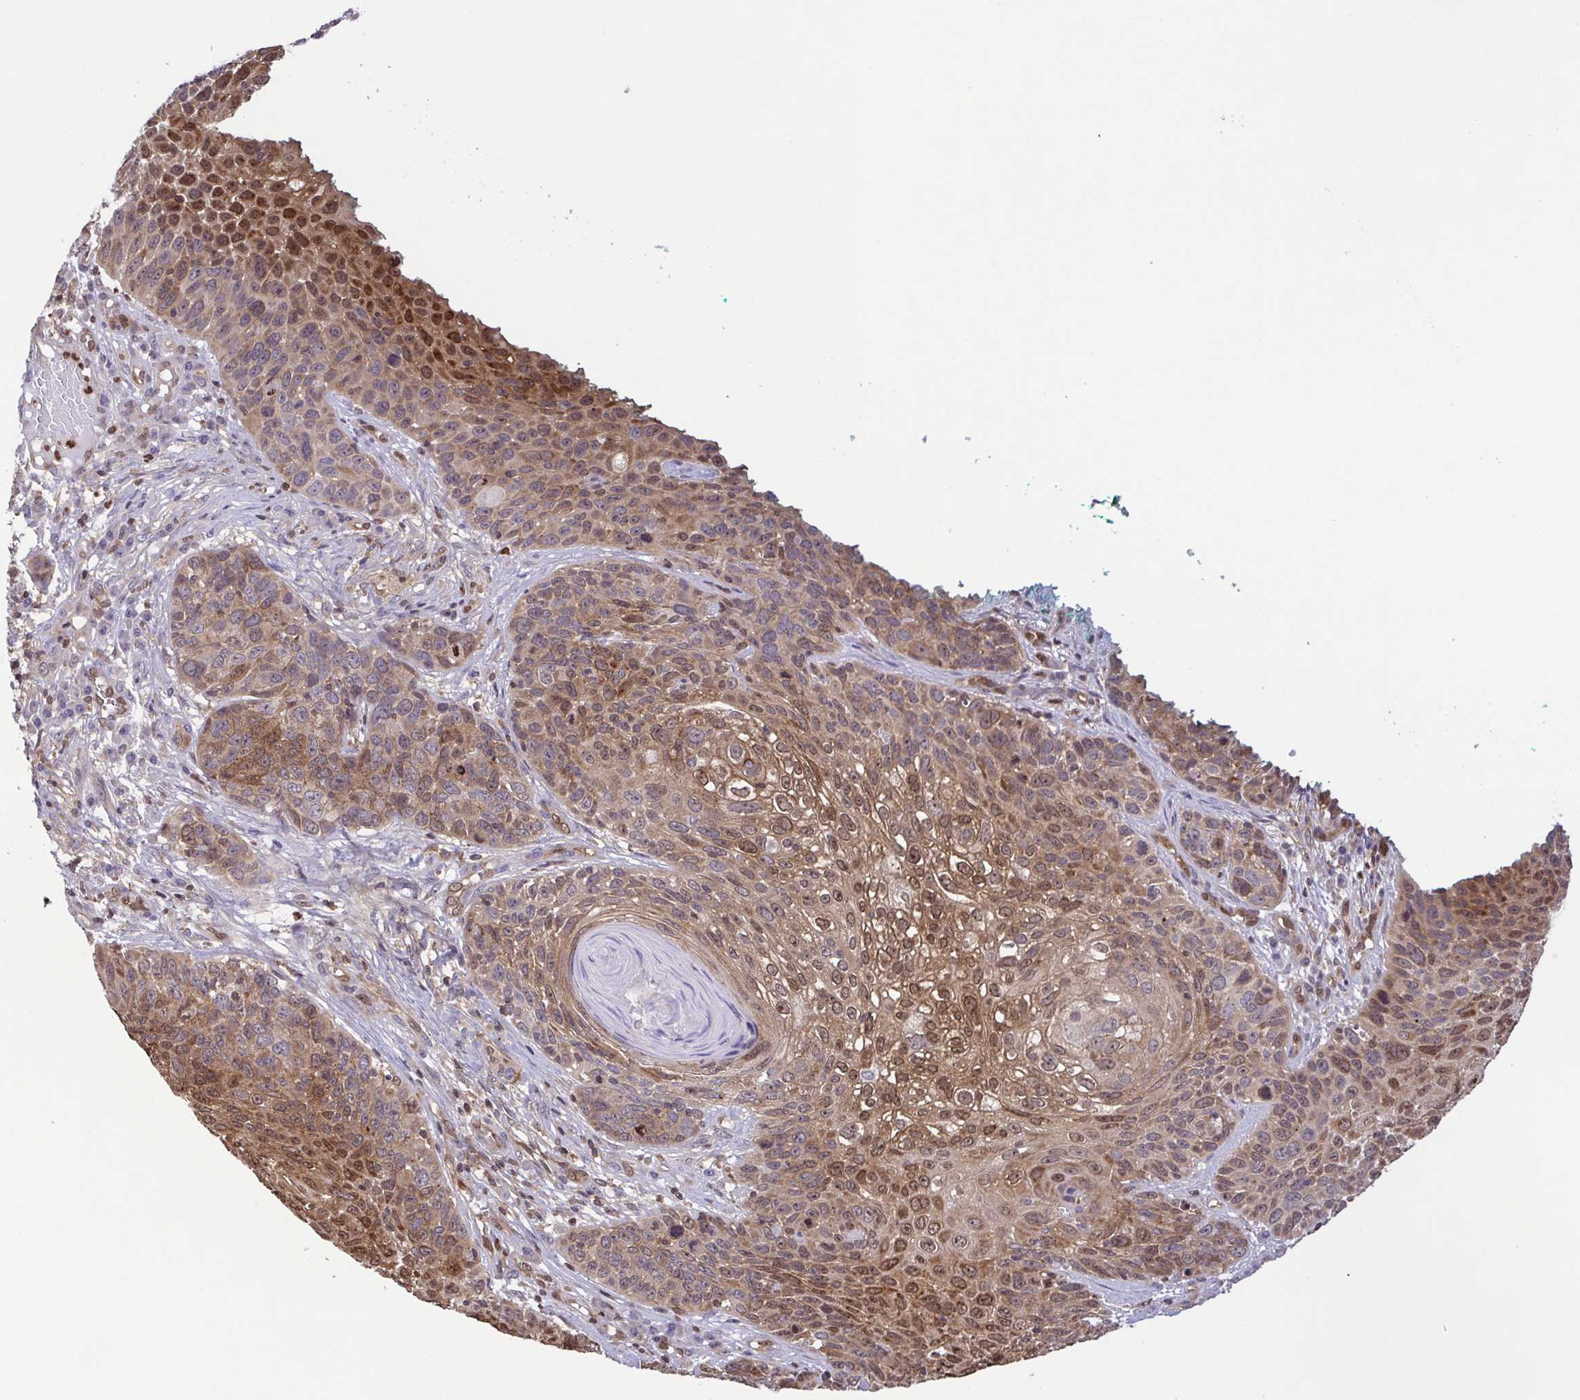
{"staining": {"intensity": "moderate", "quantity": ">75%", "location": "cytoplasmic/membranous,nuclear"}, "tissue": "skin cancer", "cell_type": "Tumor cells", "image_type": "cancer", "snomed": [{"axis": "morphology", "description": "Squamous cell carcinoma, NOS"}, {"axis": "topography", "description": "Skin"}], "caption": "Immunohistochemical staining of human skin cancer demonstrates medium levels of moderate cytoplasmic/membranous and nuclear protein positivity in approximately >75% of tumor cells.", "gene": "CHMP1B", "patient": {"sex": "male", "age": 92}}